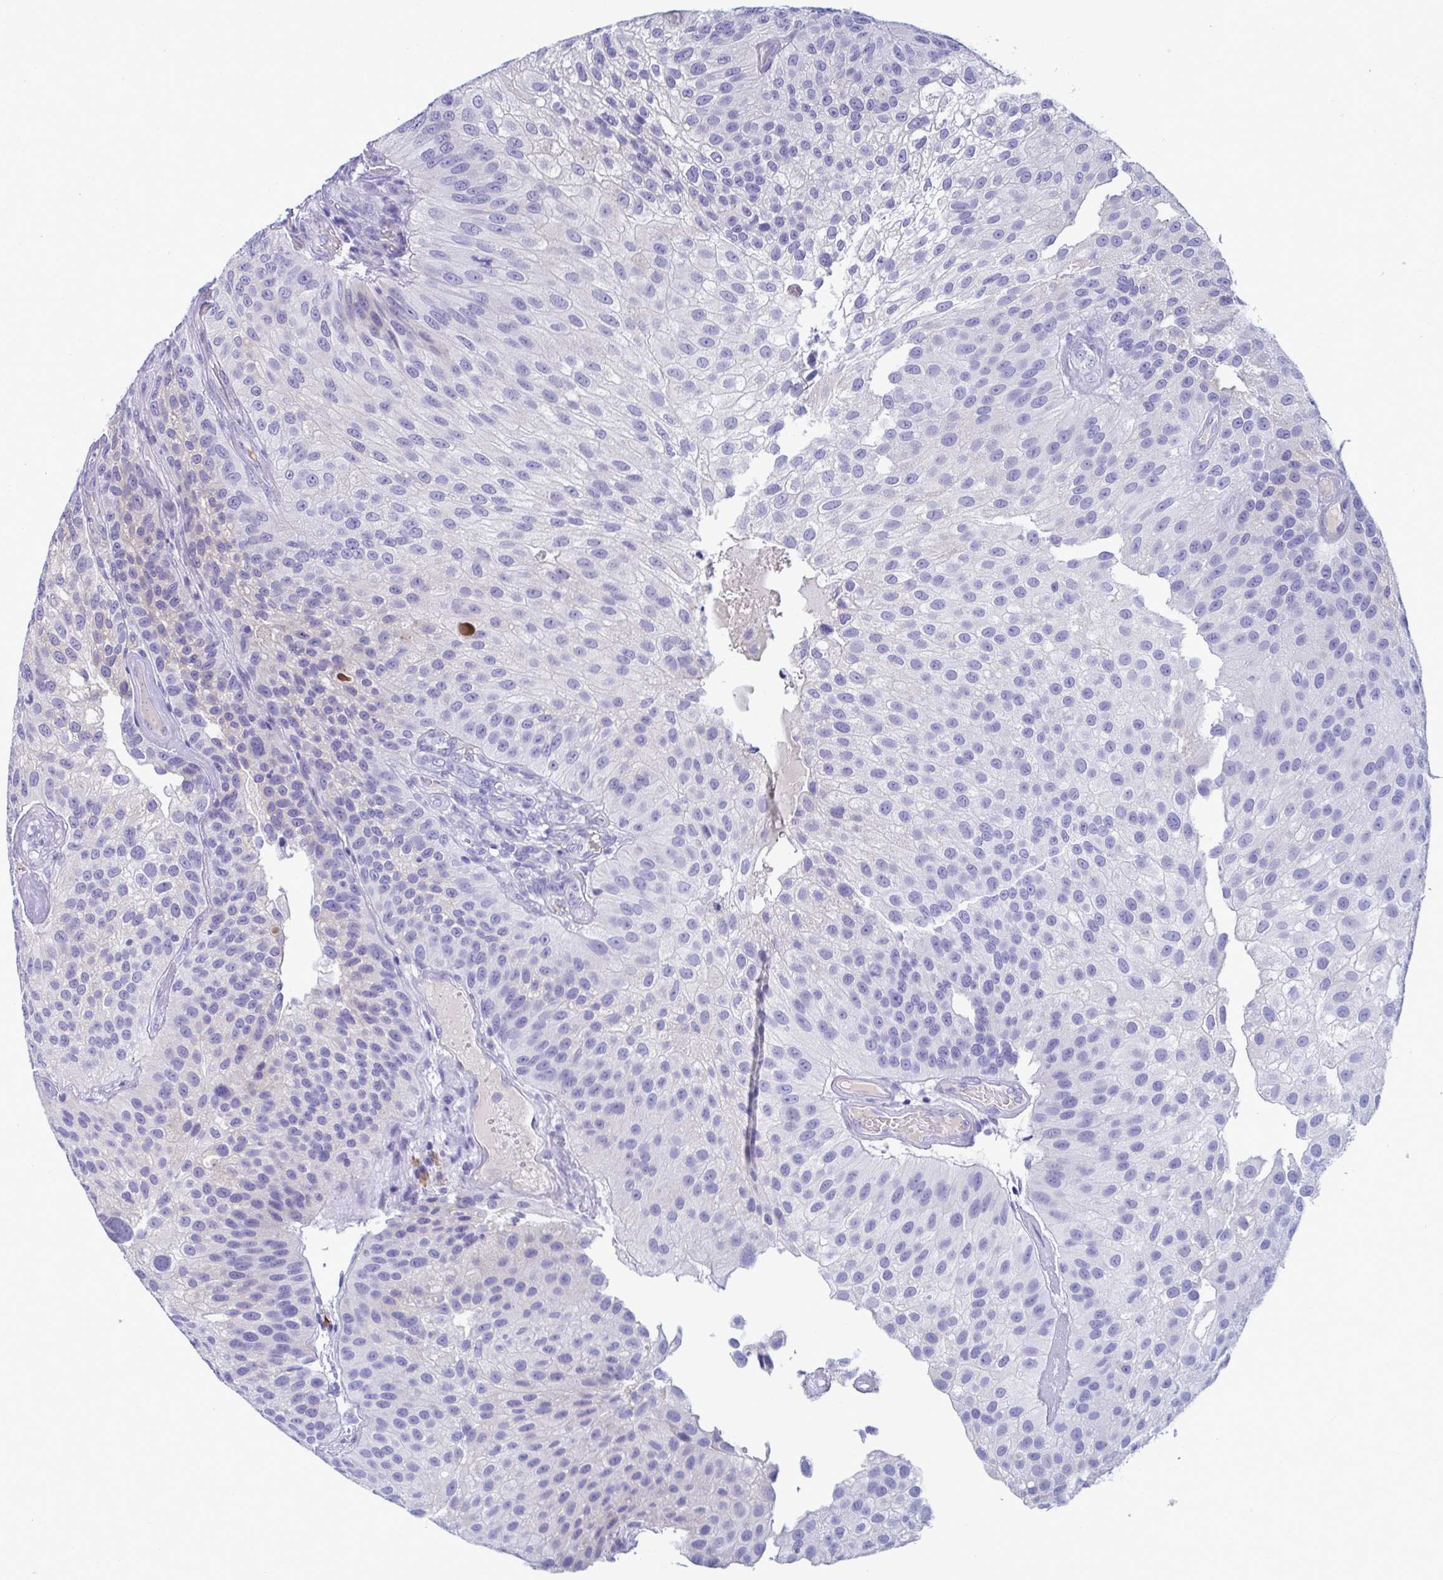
{"staining": {"intensity": "negative", "quantity": "none", "location": "none"}, "tissue": "urothelial cancer", "cell_type": "Tumor cells", "image_type": "cancer", "snomed": [{"axis": "morphology", "description": "Urothelial carcinoma, NOS"}, {"axis": "topography", "description": "Urinary bladder"}], "caption": "Immunohistochemistry image of human urothelial cancer stained for a protein (brown), which shows no staining in tumor cells.", "gene": "MS4A14", "patient": {"sex": "male", "age": 87}}